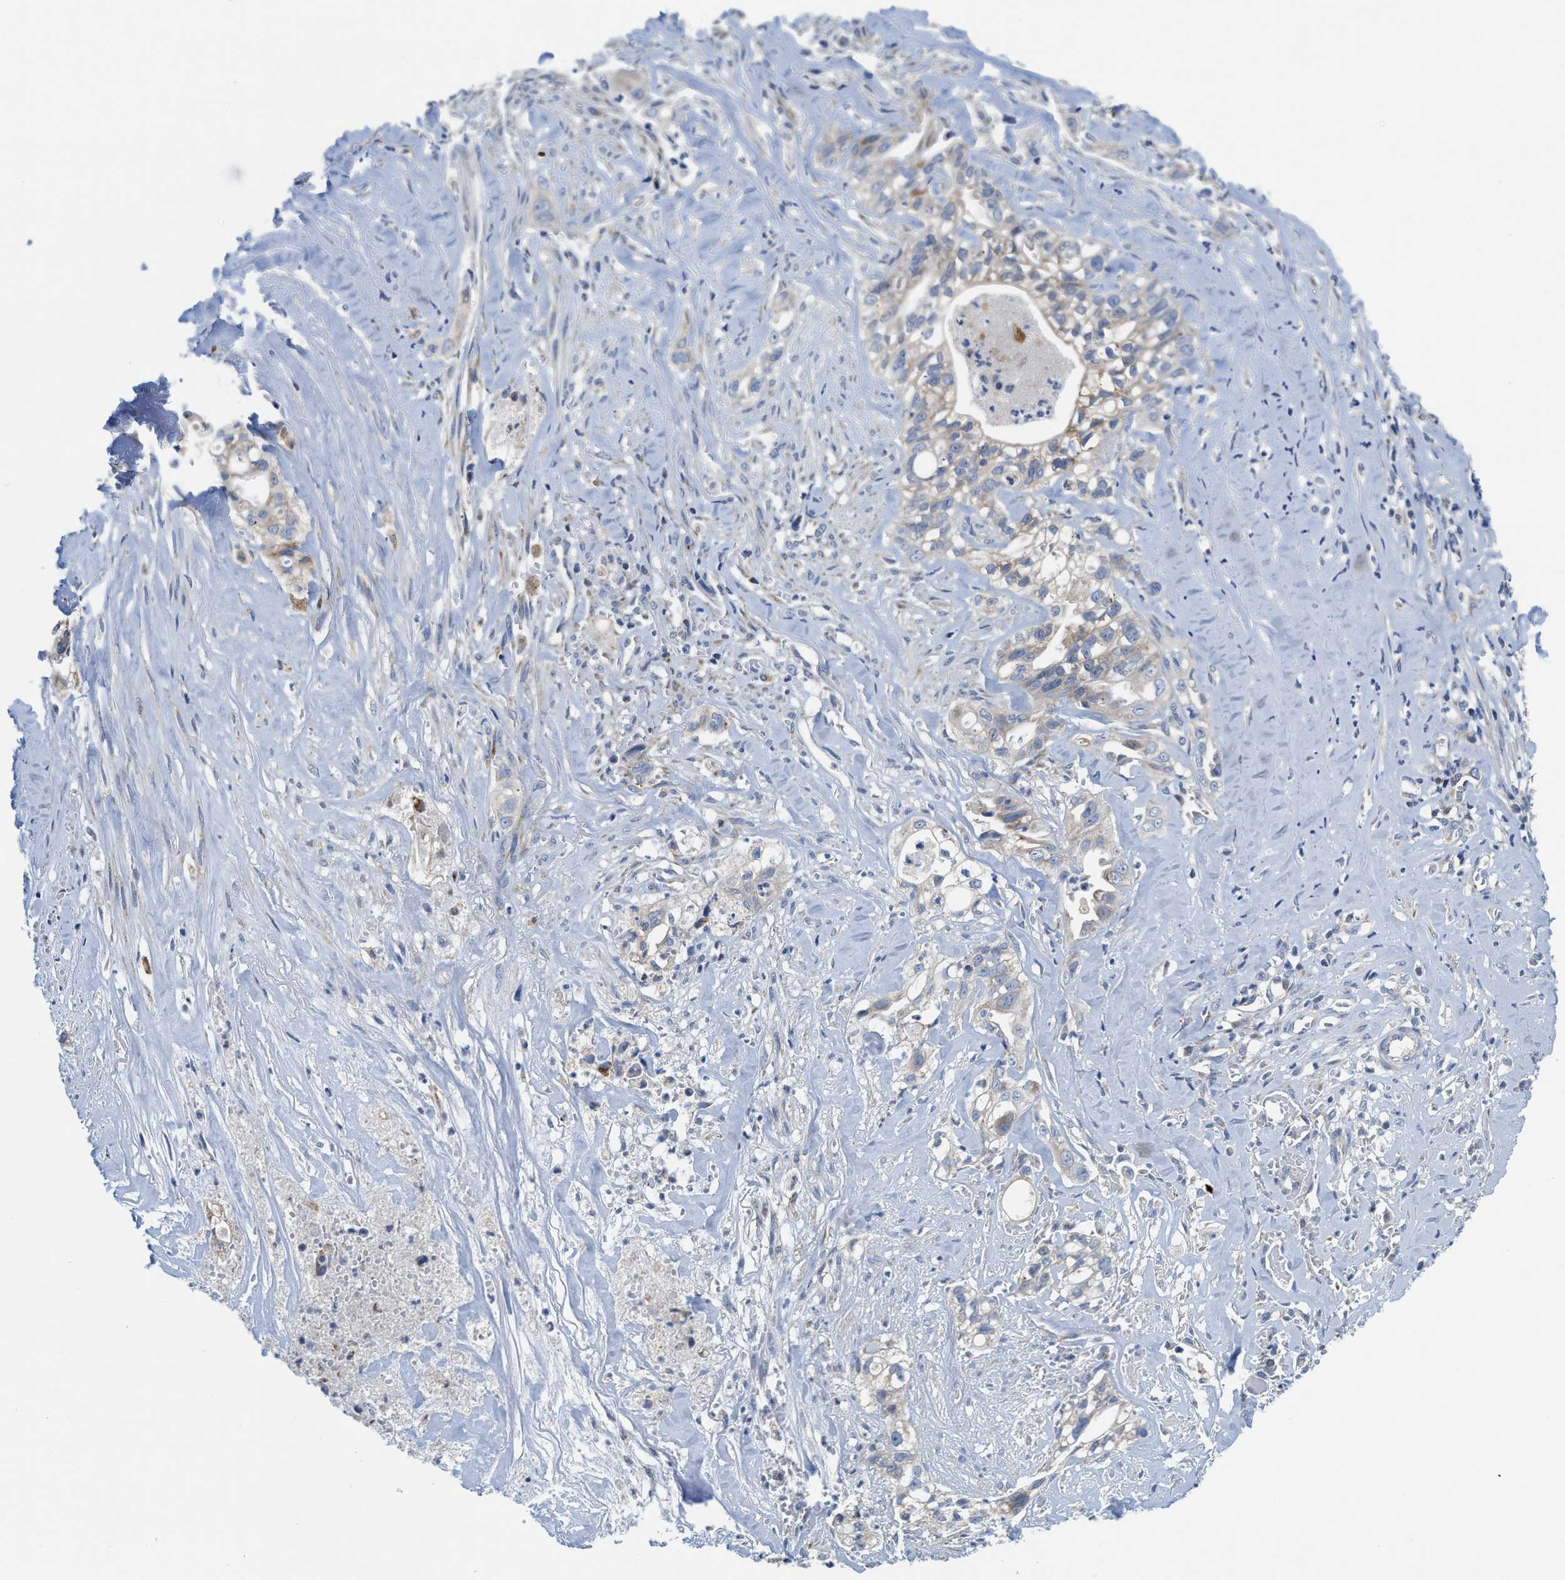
{"staining": {"intensity": "weak", "quantity": "<25%", "location": "cytoplasmic/membranous"}, "tissue": "liver cancer", "cell_type": "Tumor cells", "image_type": "cancer", "snomed": [{"axis": "morphology", "description": "Cholangiocarcinoma"}, {"axis": "topography", "description": "Liver"}], "caption": "A histopathology image of liver cholangiocarcinoma stained for a protein displays no brown staining in tumor cells.", "gene": "GATD3", "patient": {"sex": "female", "age": 70}}